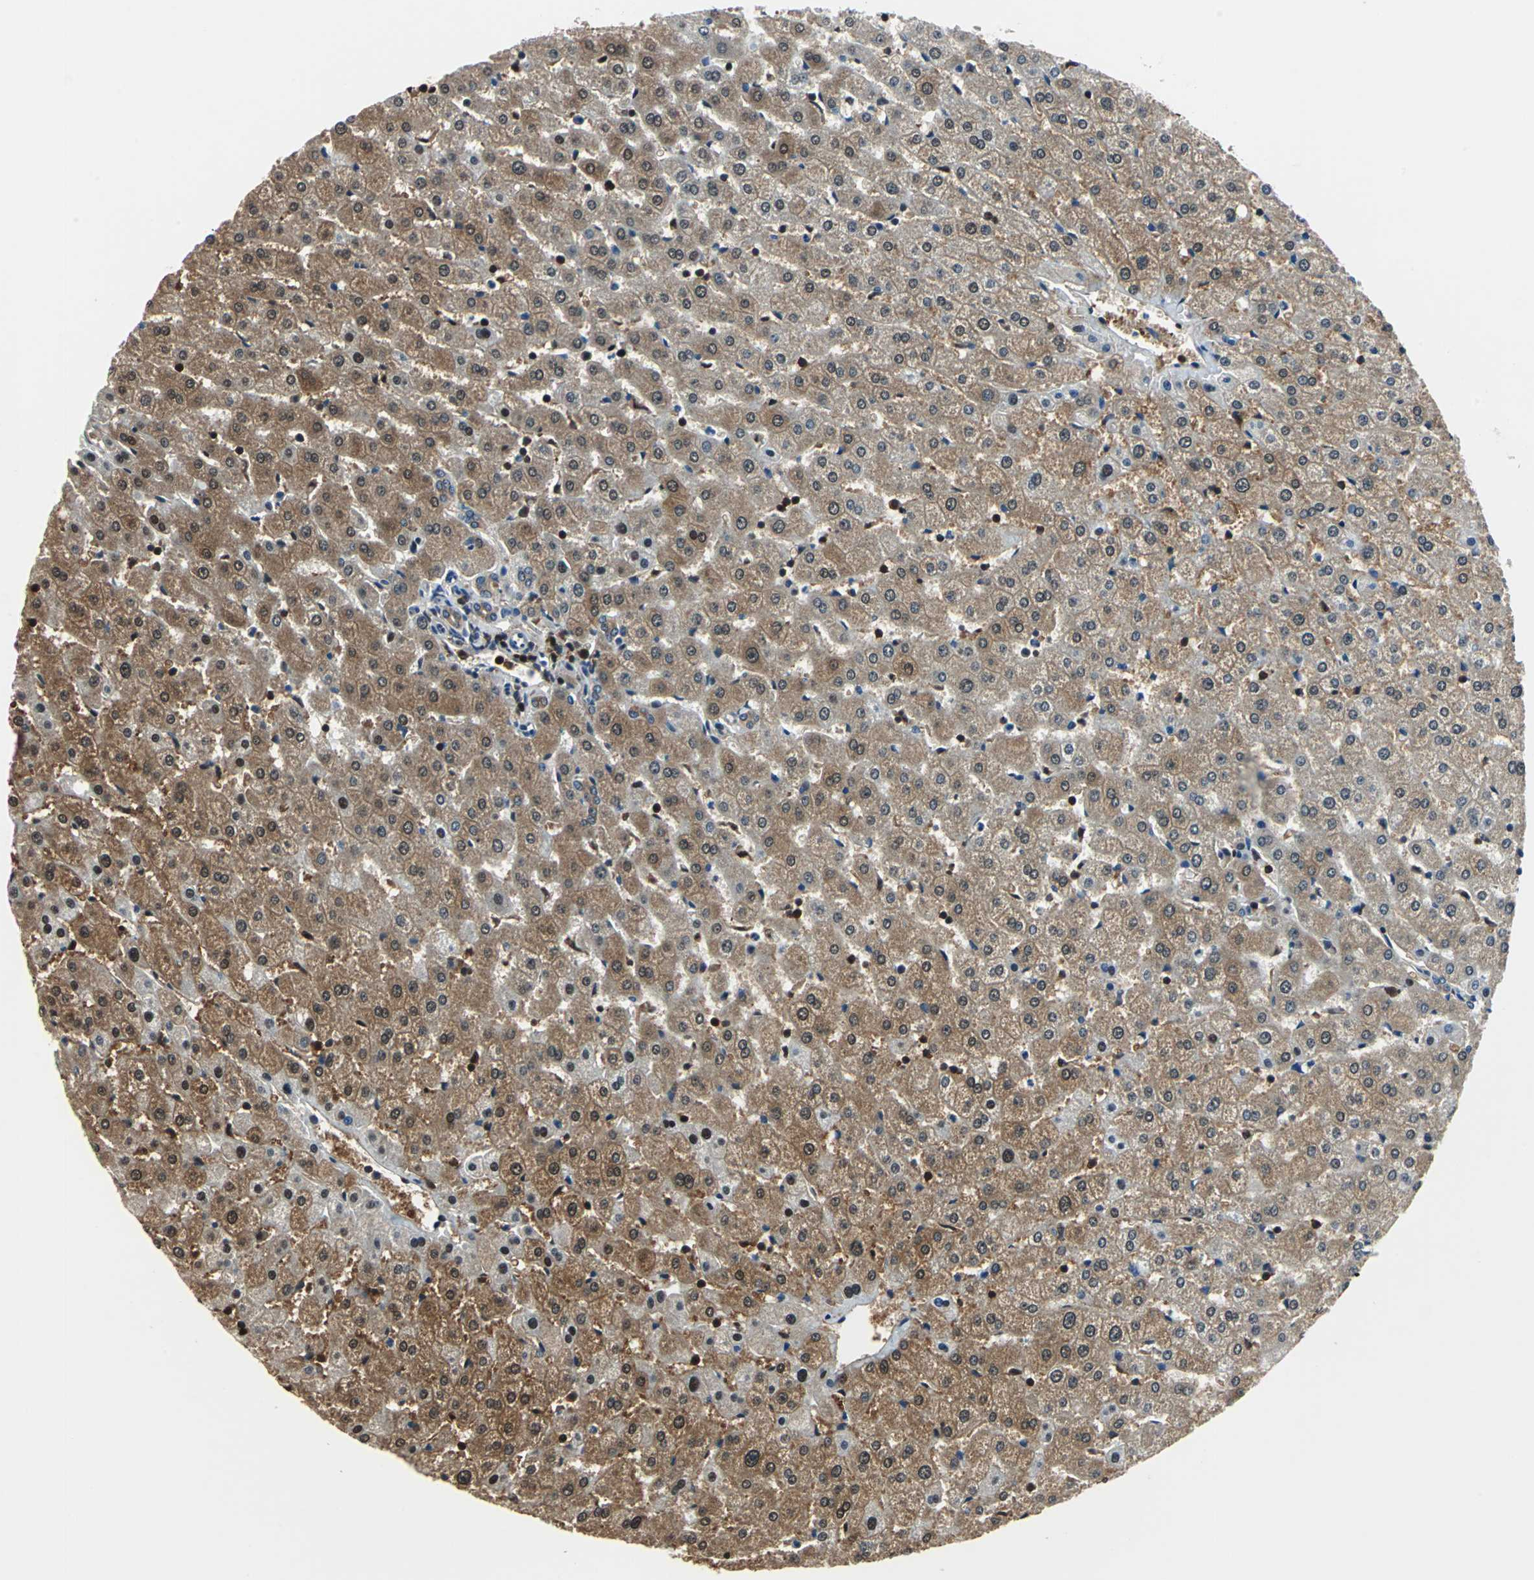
{"staining": {"intensity": "moderate", "quantity": "25%-75%", "location": "cytoplasmic/membranous"}, "tissue": "liver", "cell_type": "Cholangiocytes", "image_type": "normal", "snomed": [{"axis": "morphology", "description": "Normal tissue, NOS"}, {"axis": "morphology", "description": "Fibrosis, NOS"}, {"axis": "topography", "description": "Liver"}], "caption": "The micrograph demonstrates a brown stain indicating the presence of a protein in the cytoplasmic/membranous of cholangiocytes in liver.", "gene": "PSME1", "patient": {"sex": "female", "age": 29}}